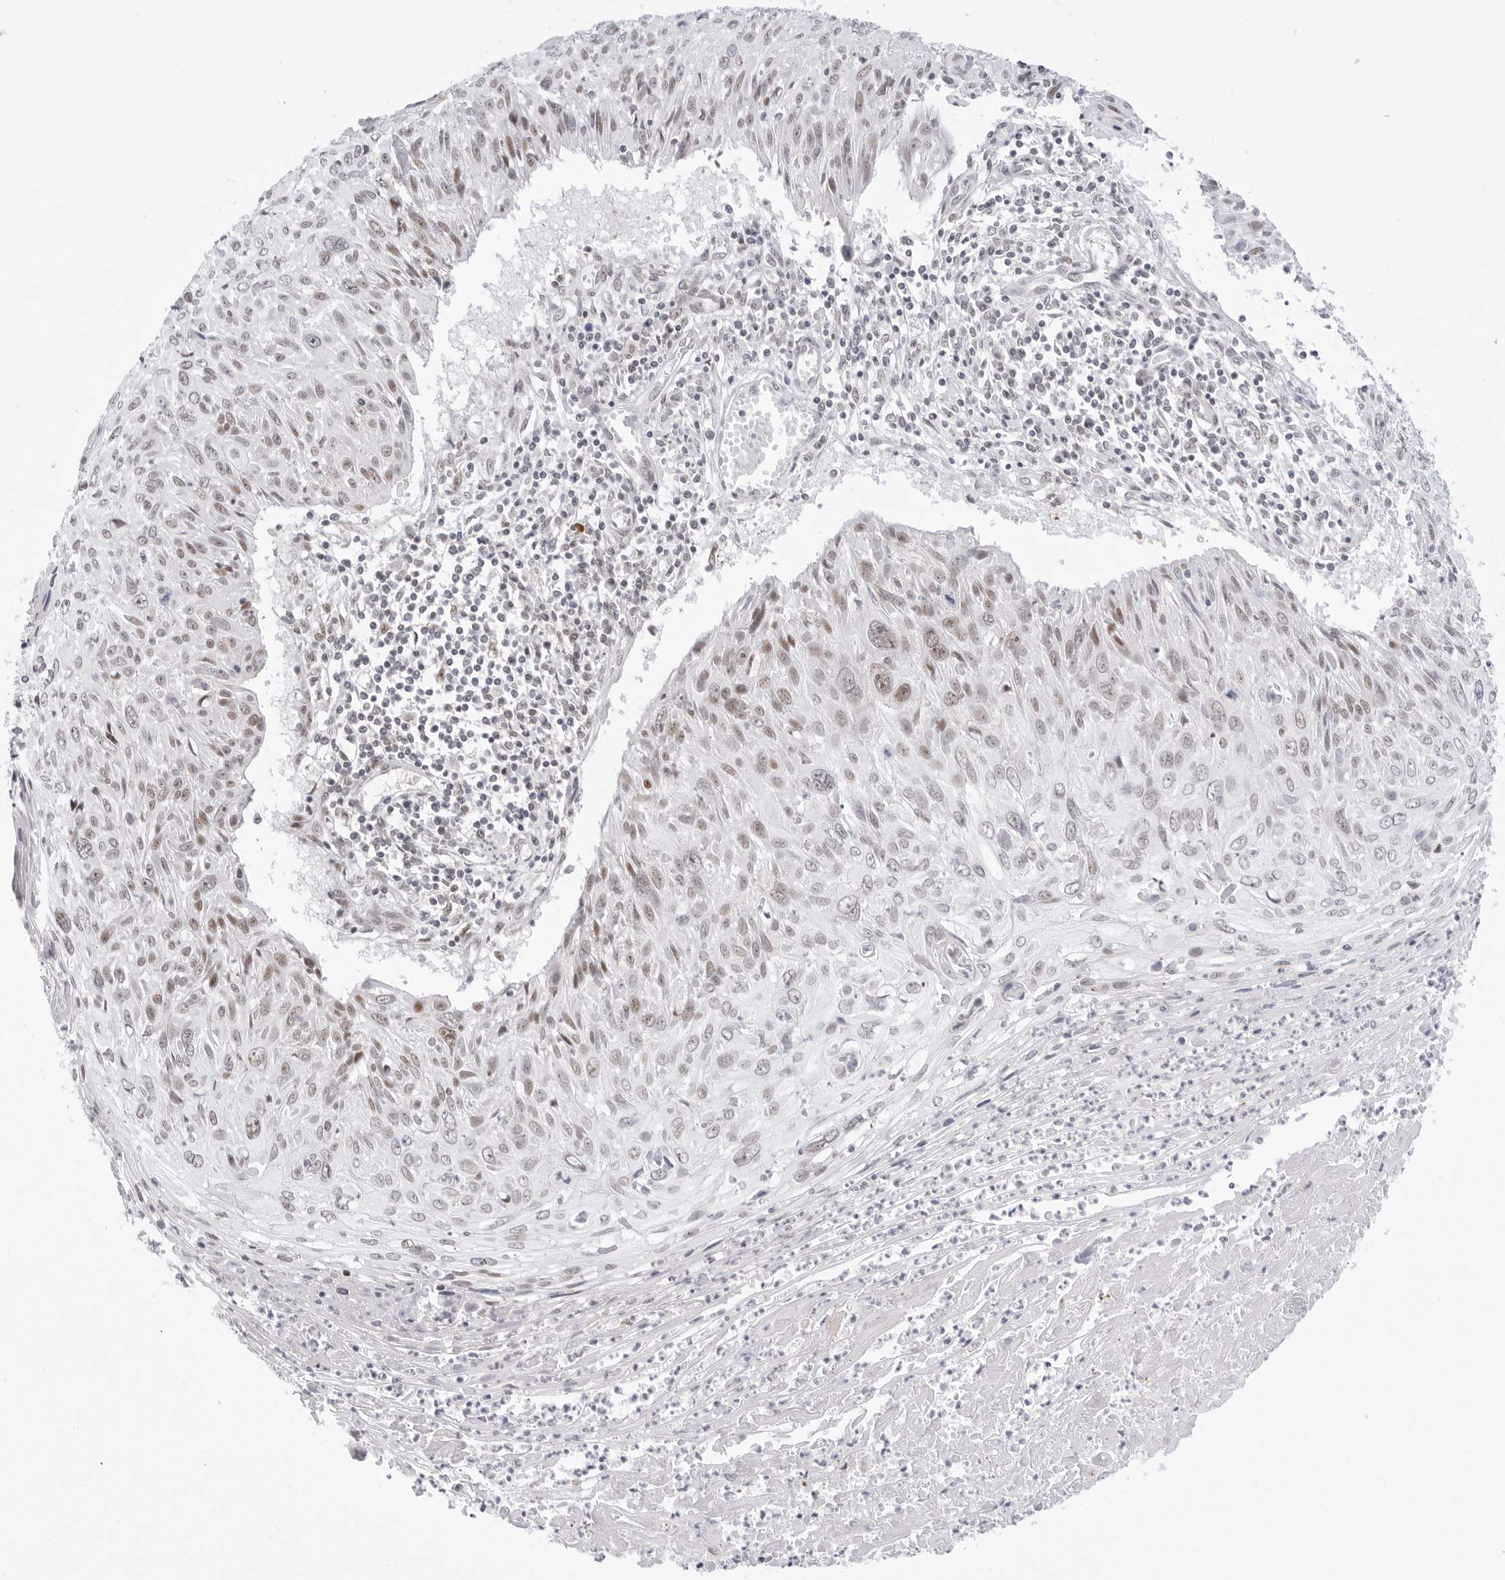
{"staining": {"intensity": "weak", "quantity": "25%-75%", "location": "nuclear"}, "tissue": "cervical cancer", "cell_type": "Tumor cells", "image_type": "cancer", "snomed": [{"axis": "morphology", "description": "Squamous cell carcinoma, NOS"}, {"axis": "topography", "description": "Cervix"}], "caption": "Immunohistochemistry (IHC) of cervical cancer (squamous cell carcinoma) shows low levels of weak nuclear positivity in approximately 25%-75% of tumor cells. The staining was performed using DAB (3,3'-diaminobenzidine) to visualize the protein expression in brown, while the nuclei were stained in blue with hematoxylin (Magnification: 20x).", "gene": "C1orf162", "patient": {"sex": "female", "age": 51}}